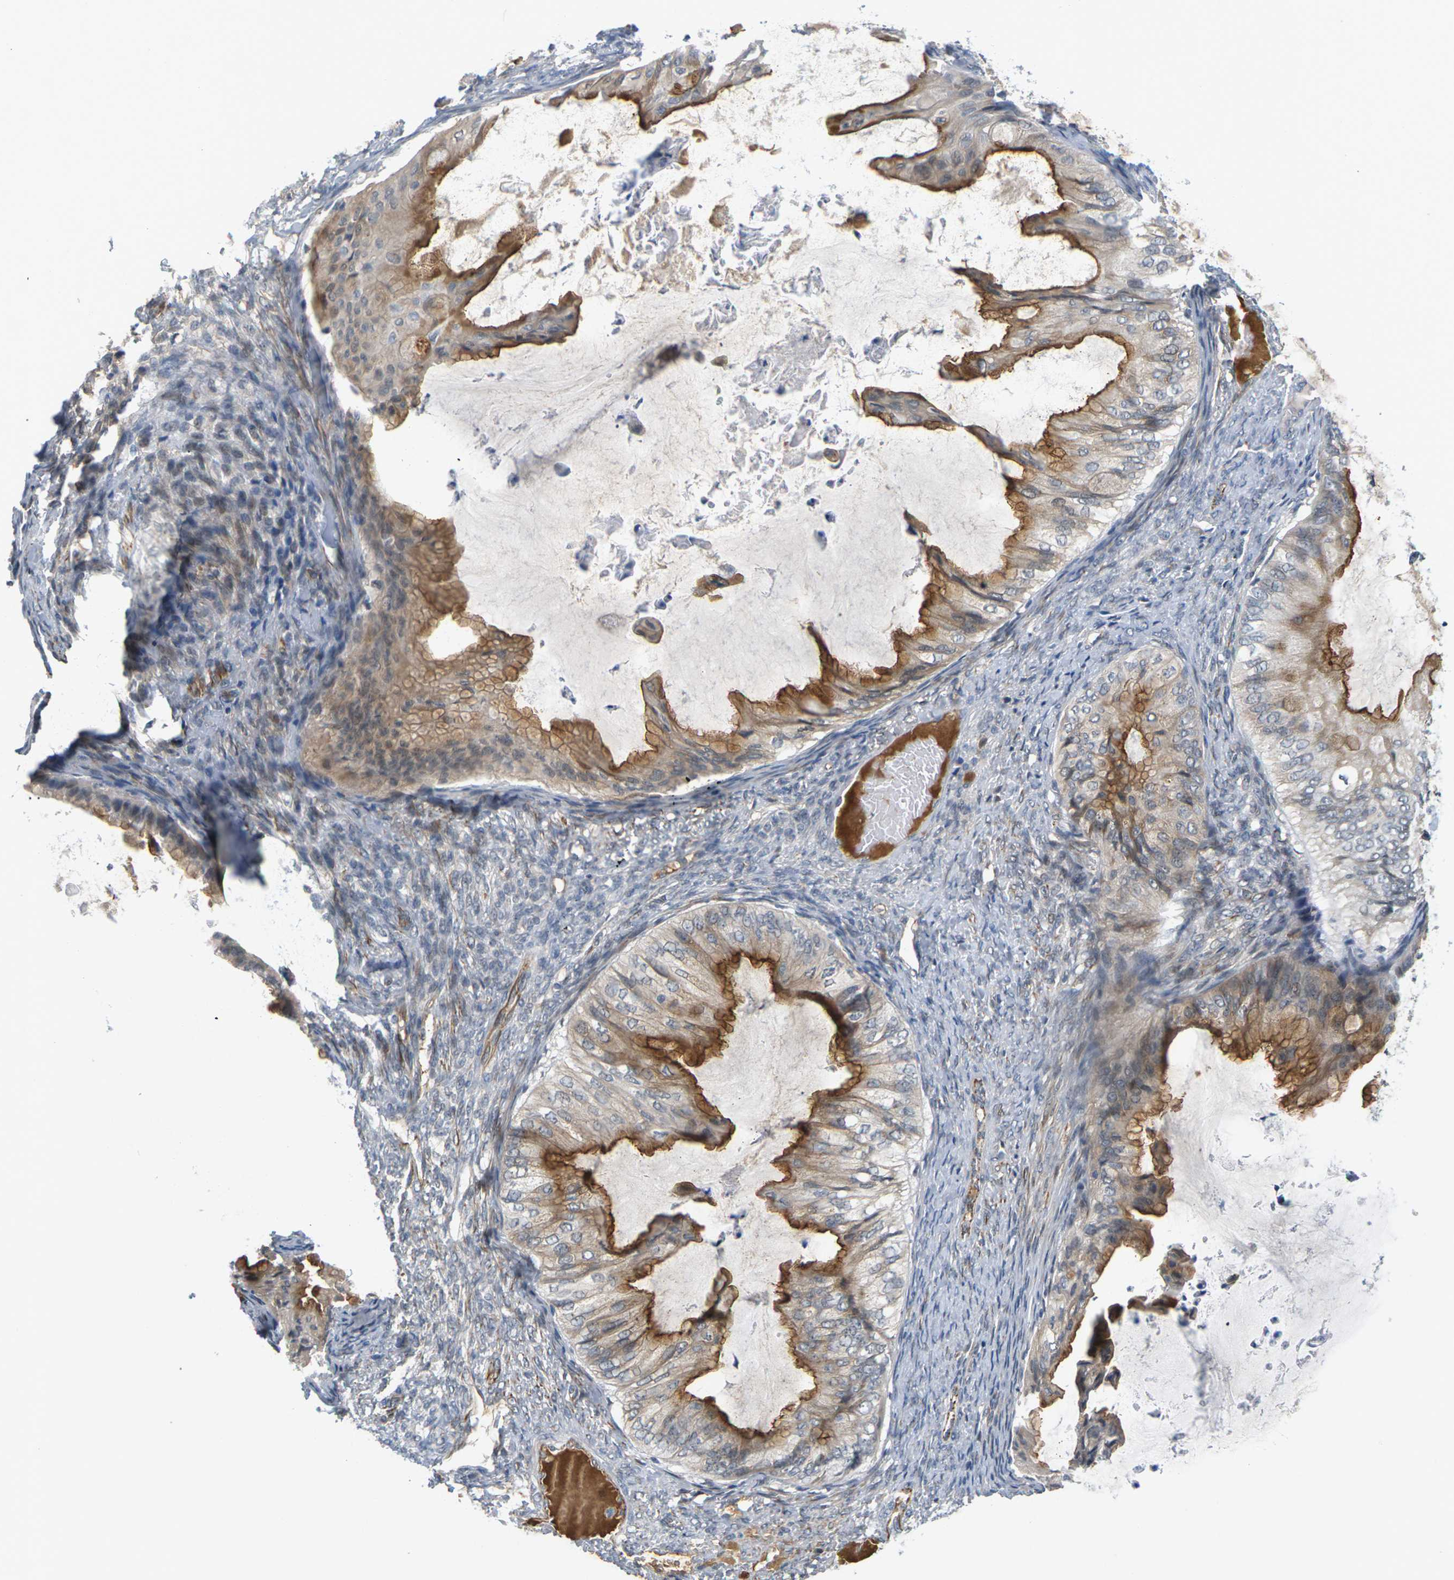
{"staining": {"intensity": "moderate", "quantity": ">75%", "location": "cytoplasmic/membranous"}, "tissue": "ovarian cancer", "cell_type": "Tumor cells", "image_type": "cancer", "snomed": [{"axis": "morphology", "description": "Cystadenocarcinoma, mucinous, NOS"}, {"axis": "topography", "description": "Ovary"}], "caption": "An image of human ovarian mucinous cystadenocarcinoma stained for a protein exhibits moderate cytoplasmic/membranous brown staining in tumor cells. Nuclei are stained in blue.", "gene": "PKP2", "patient": {"sex": "female", "age": 61}}